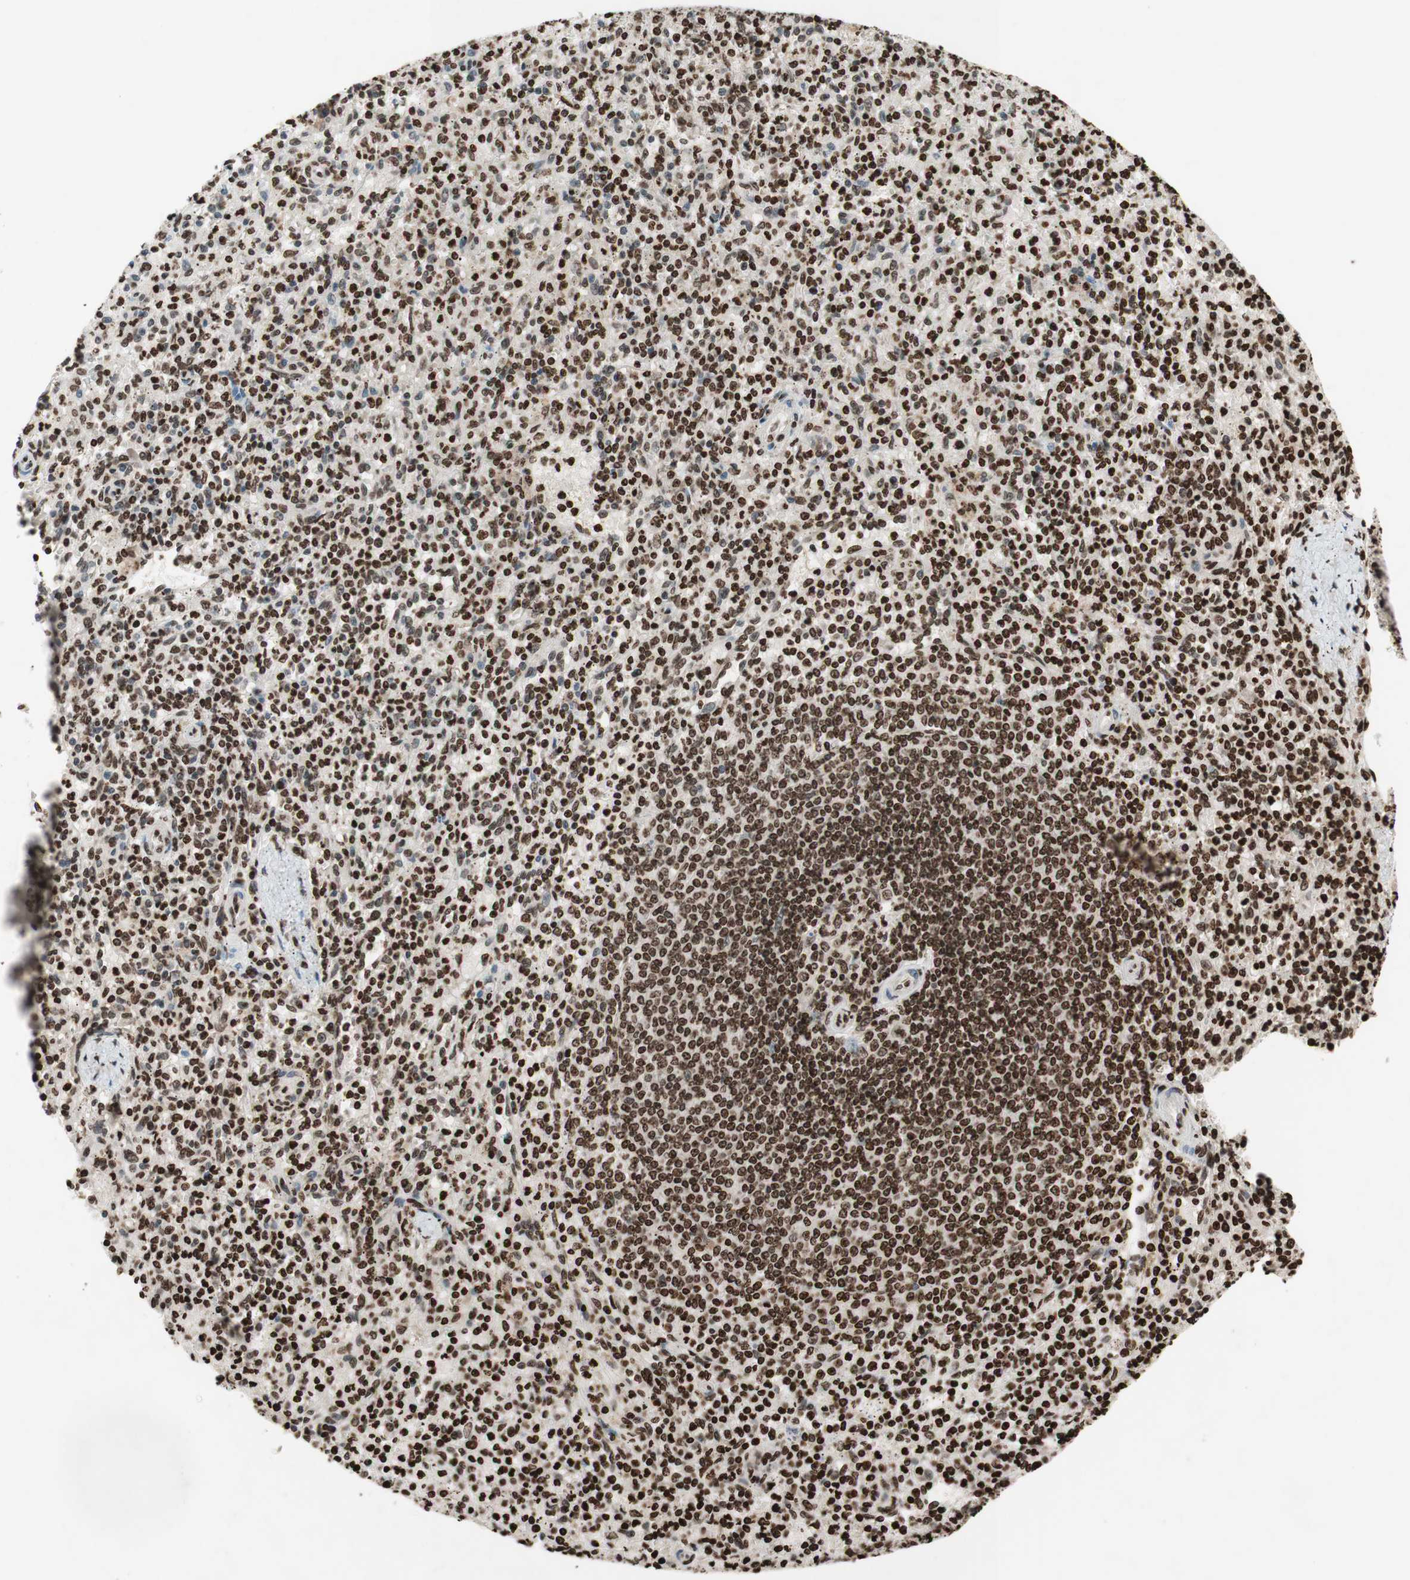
{"staining": {"intensity": "strong", "quantity": ">75%", "location": "nuclear"}, "tissue": "spleen", "cell_type": "Cells in red pulp", "image_type": "normal", "snomed": [{"axis": "morphology", "description": "Normal tissue, NOS"}, {"axis": "topography", "description": "Spleen"}], "caption": "Spleen stained with DAB immunohistochemistry (IHC) reveals high levels of strong nuclear expression in approximately >75% of cells in red pulp. The staining was performed using DAB (3,3'-diaminobenzidine) to visualize the protein expression in brown, while the nuclei were stained in blue with hematoxylin (Magnification: 20x).", "gene": "NCOA3", "patient": {"sex": "male", "age": 72}}